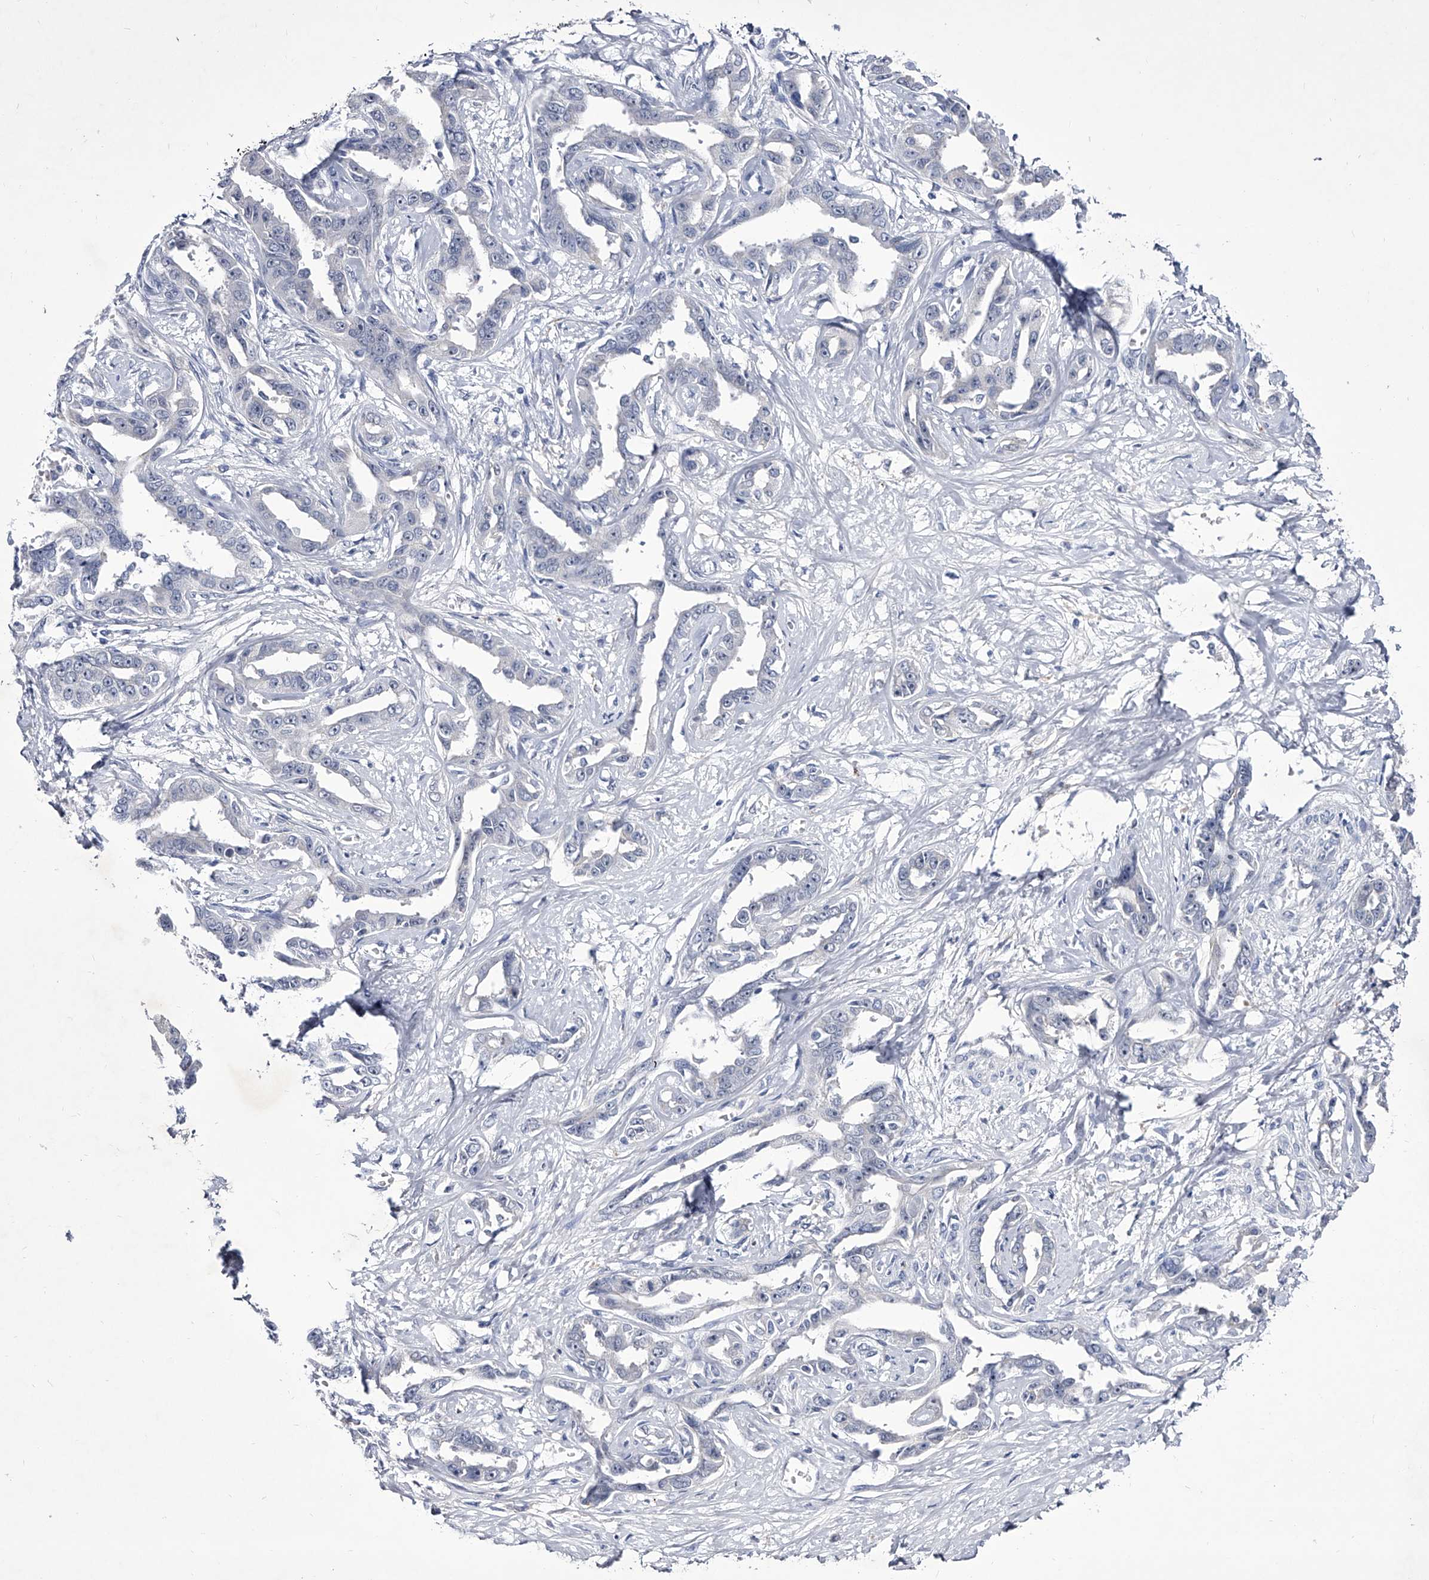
{"staining": {"intensity": "negative", "quantity": "none", "location": "none"}, "tissue": "liver cancer", "cell_type": "Tumor cells", "image_type": "cancer", "snomed": [{"axis": "morphology", "description": "Cholangiocarcinoma"}, {"axis": "topography", "description": "Liver"}], "caption": "Tumor cells show no significant expression in liver cholangiocarcinoma.", "gene": "CRISP2", "patient": {"sex": "male", "age": 59}}